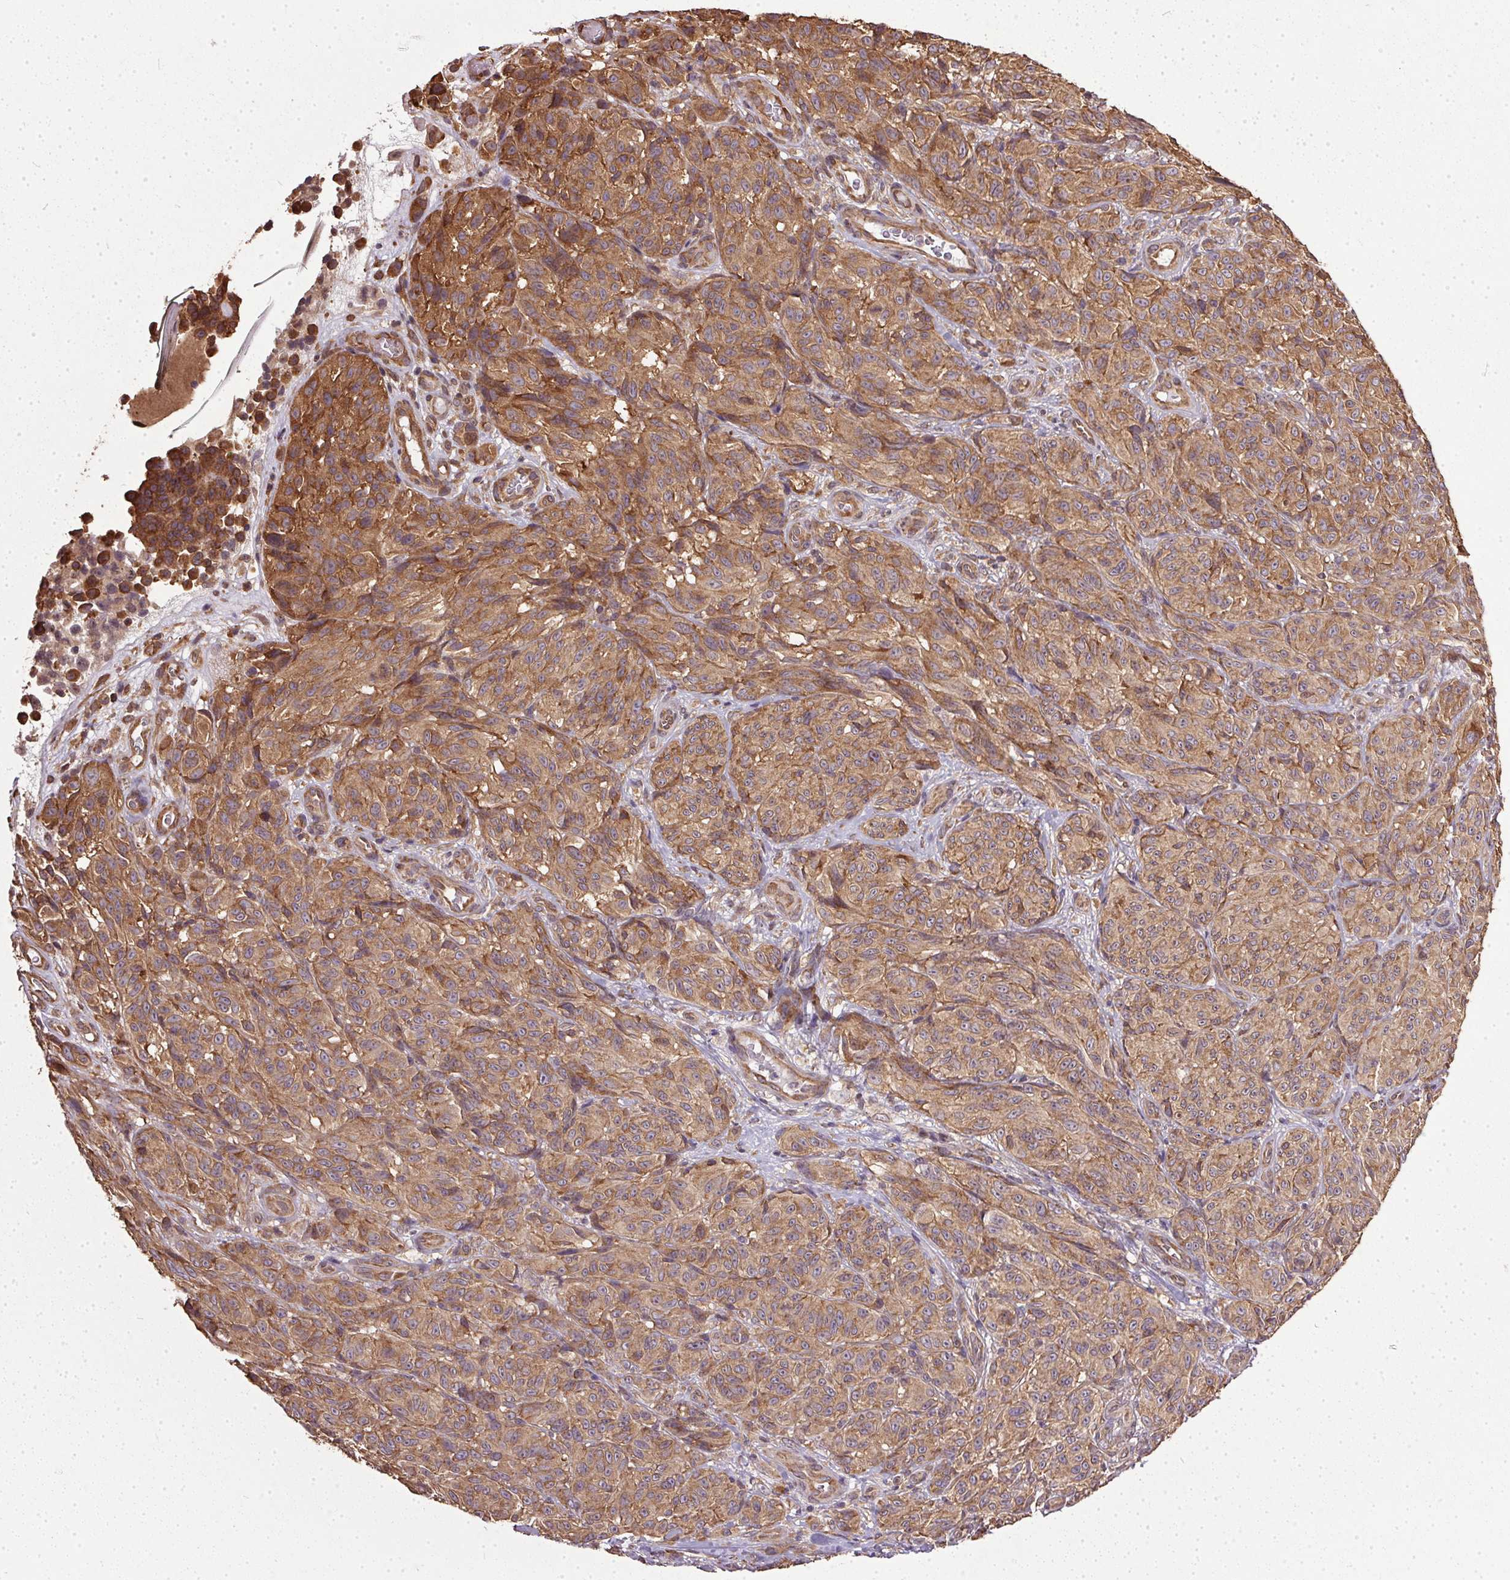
{"staining": {"intensity": "moderate", "quantity": ">75%", "location": "cytoplasmic/membranous"}, "tissue": "melanoma", "cell_type": "Tumor cells", "image_type": "cancer", "snomed": [{"axis": "morphology", "description": "Malignant melanoma, NOS"}, {"axis": "topography", "description": "Skin"}], "caption": "Protein staining shows moderate cytoplasmic/membranous positivity in about >75% of tumor cells in malignant melanoma.", "gene": "EIF2S1", "patient": {"sex": "female", "age": 85}}